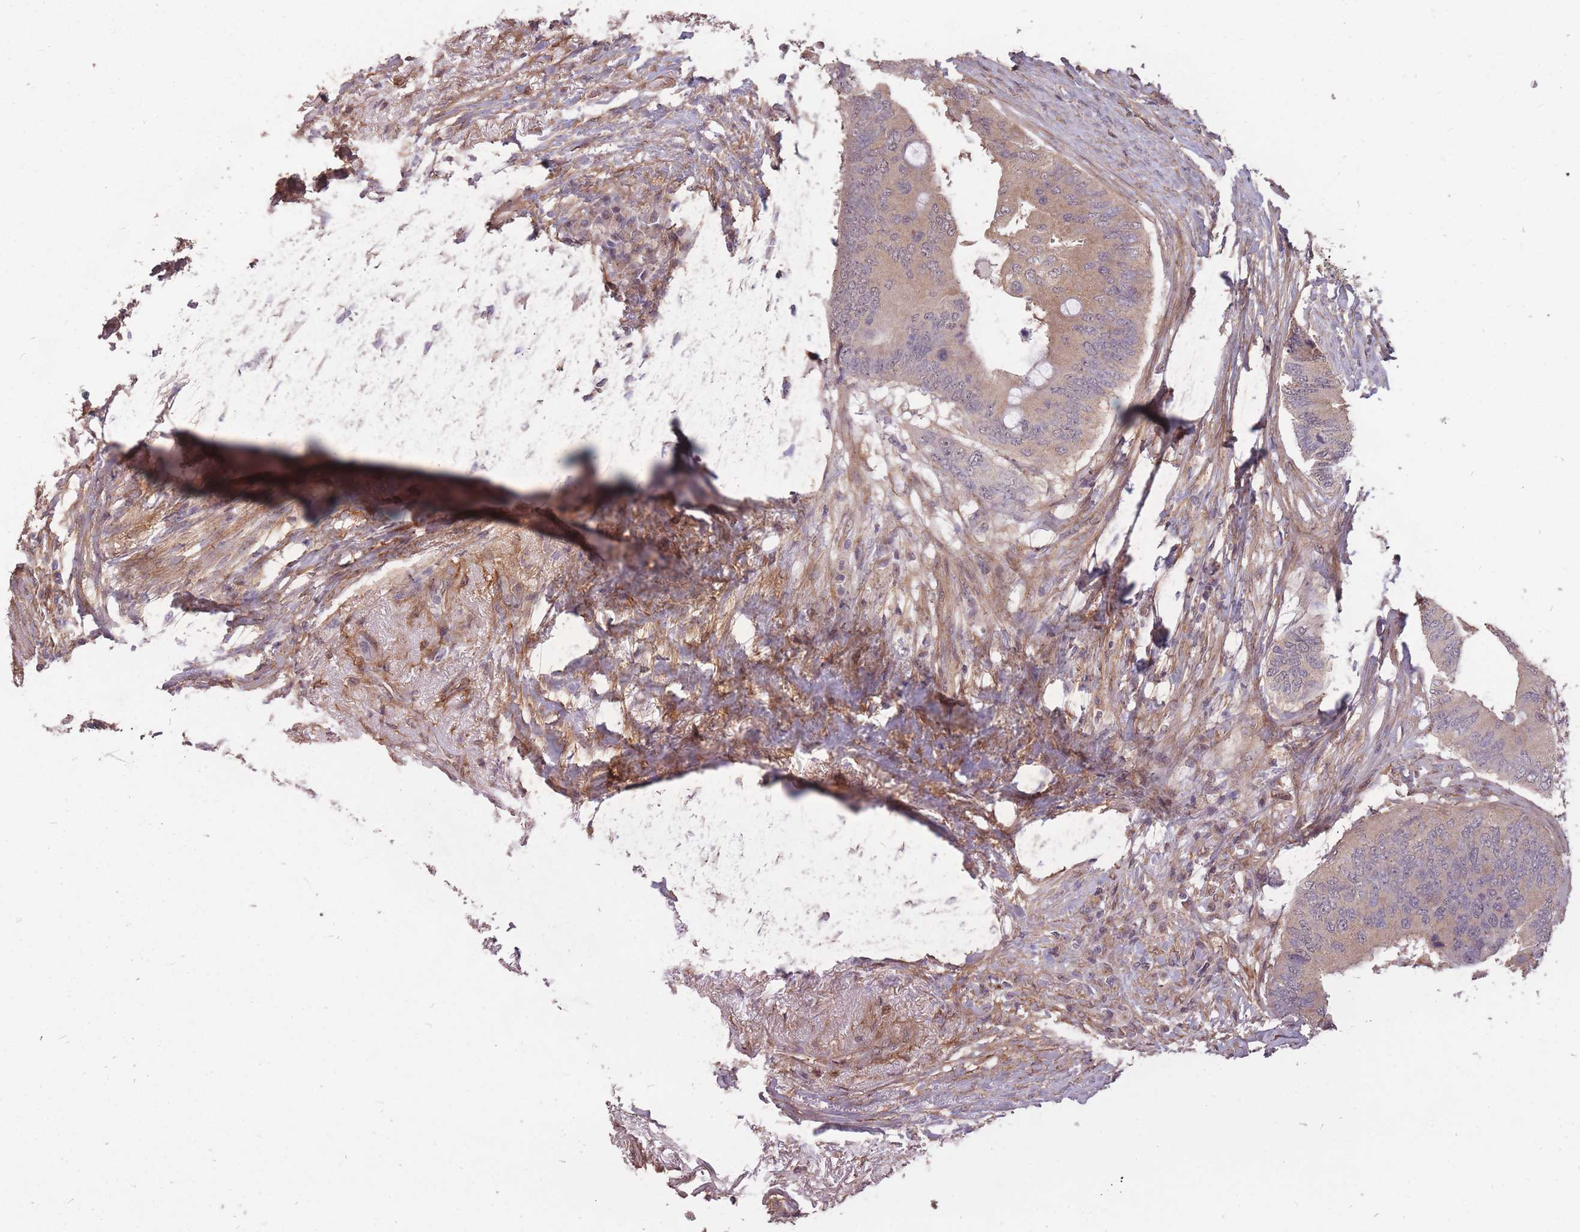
{"staining": {"intensity": "weak", "quantity": ">75%", "location": "cytoplasmic/membranous"}, "tissue": "colorectal cancer", "cell_type": "Tumor cells", "image_type": "cancer", "snomed": [{"axis": "morphology", "description": "Adenocarcinoma, NOS"}, {"axis": "topography", "description": "Colon"}], "caption": "Immunohistochemistry staining of colorectal cancer, which shows low levels of weak cytoplasmic/membranous expression in about >75% of tumor cells indicating weak cytoplasmic/membranous protein expression. The staining was performed using DAB (brown) for protein detection and nuclei were counterstained in hematoxylin (blue).", "gene": "DYNC1LI2", "patient": {"sex": "male", "age": 71}}